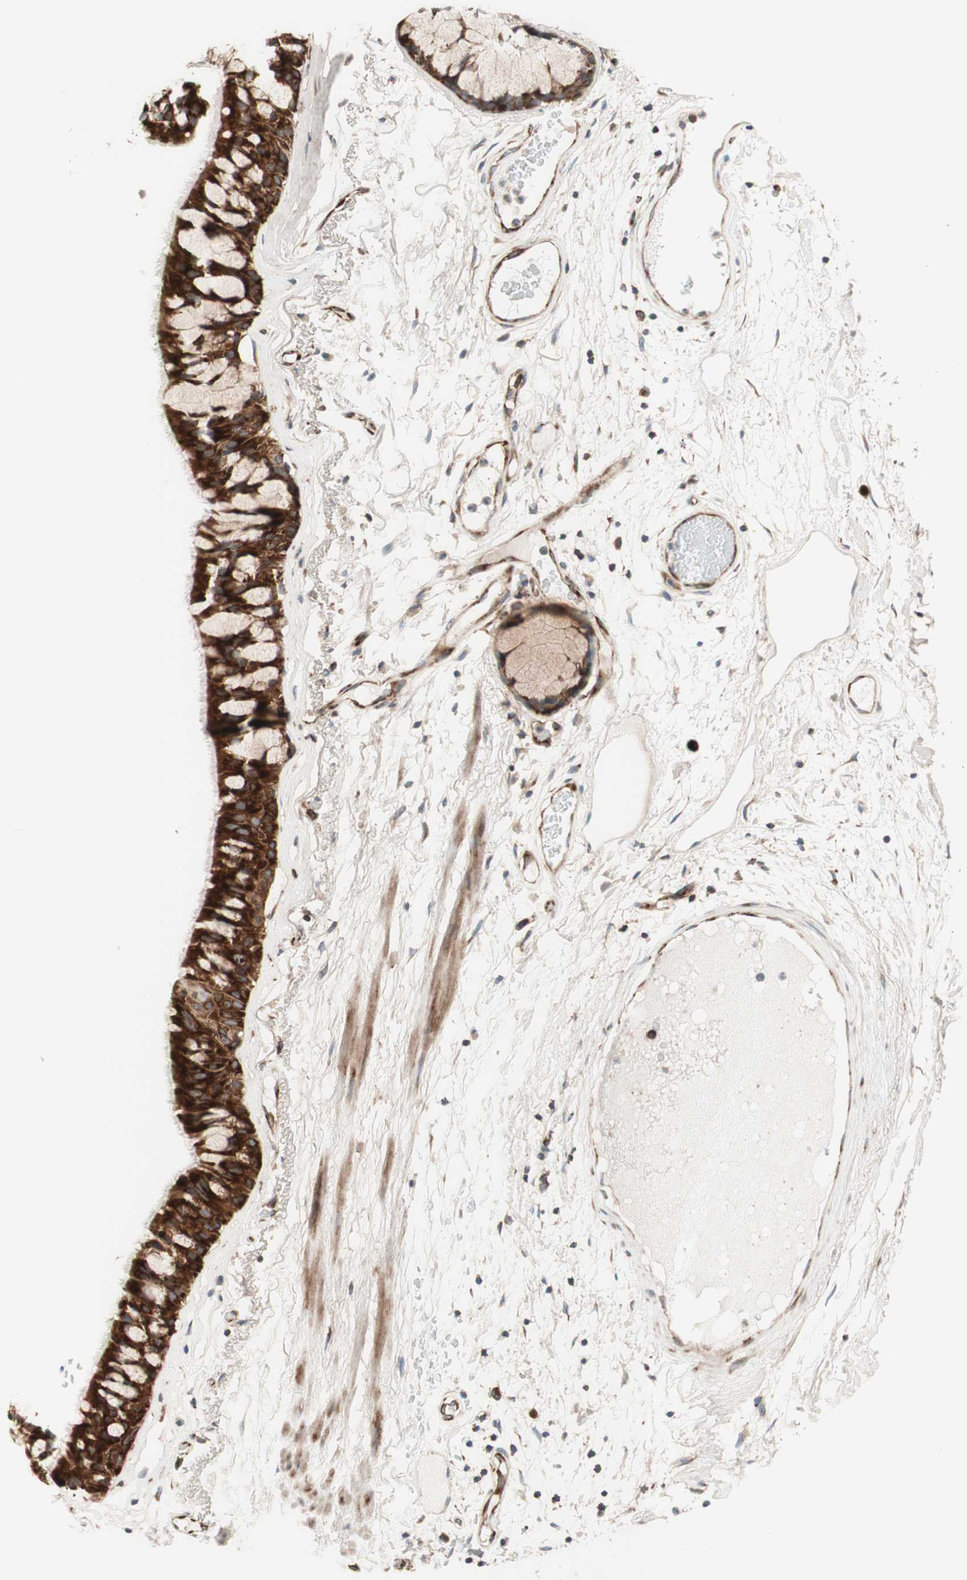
{"staining": {"intensity": "strong", "quantity": ">75%", "location": "cytoplasmic/membranous"}, "tissue": "bronchus", "cell_type": "Respiratory epithelial cells", "image_type": "normal", "snomed": [{"axis": "morphology", "description": "Normal tissue, NOS"}, {"axis": "topography", "description": "Bronchus"}], "caption": "Immunohistochemical staining of benign bronchus shows >75% levels of strong cytoplasmic/membranous protein expression in approximately >75% of respiratory epithelial cells. Immunohistochemistry stains the protein of interest in brown and the nuclei are stained blue.", "gene": "CCN4", "patient": {"sex": "male", "age": 66}}